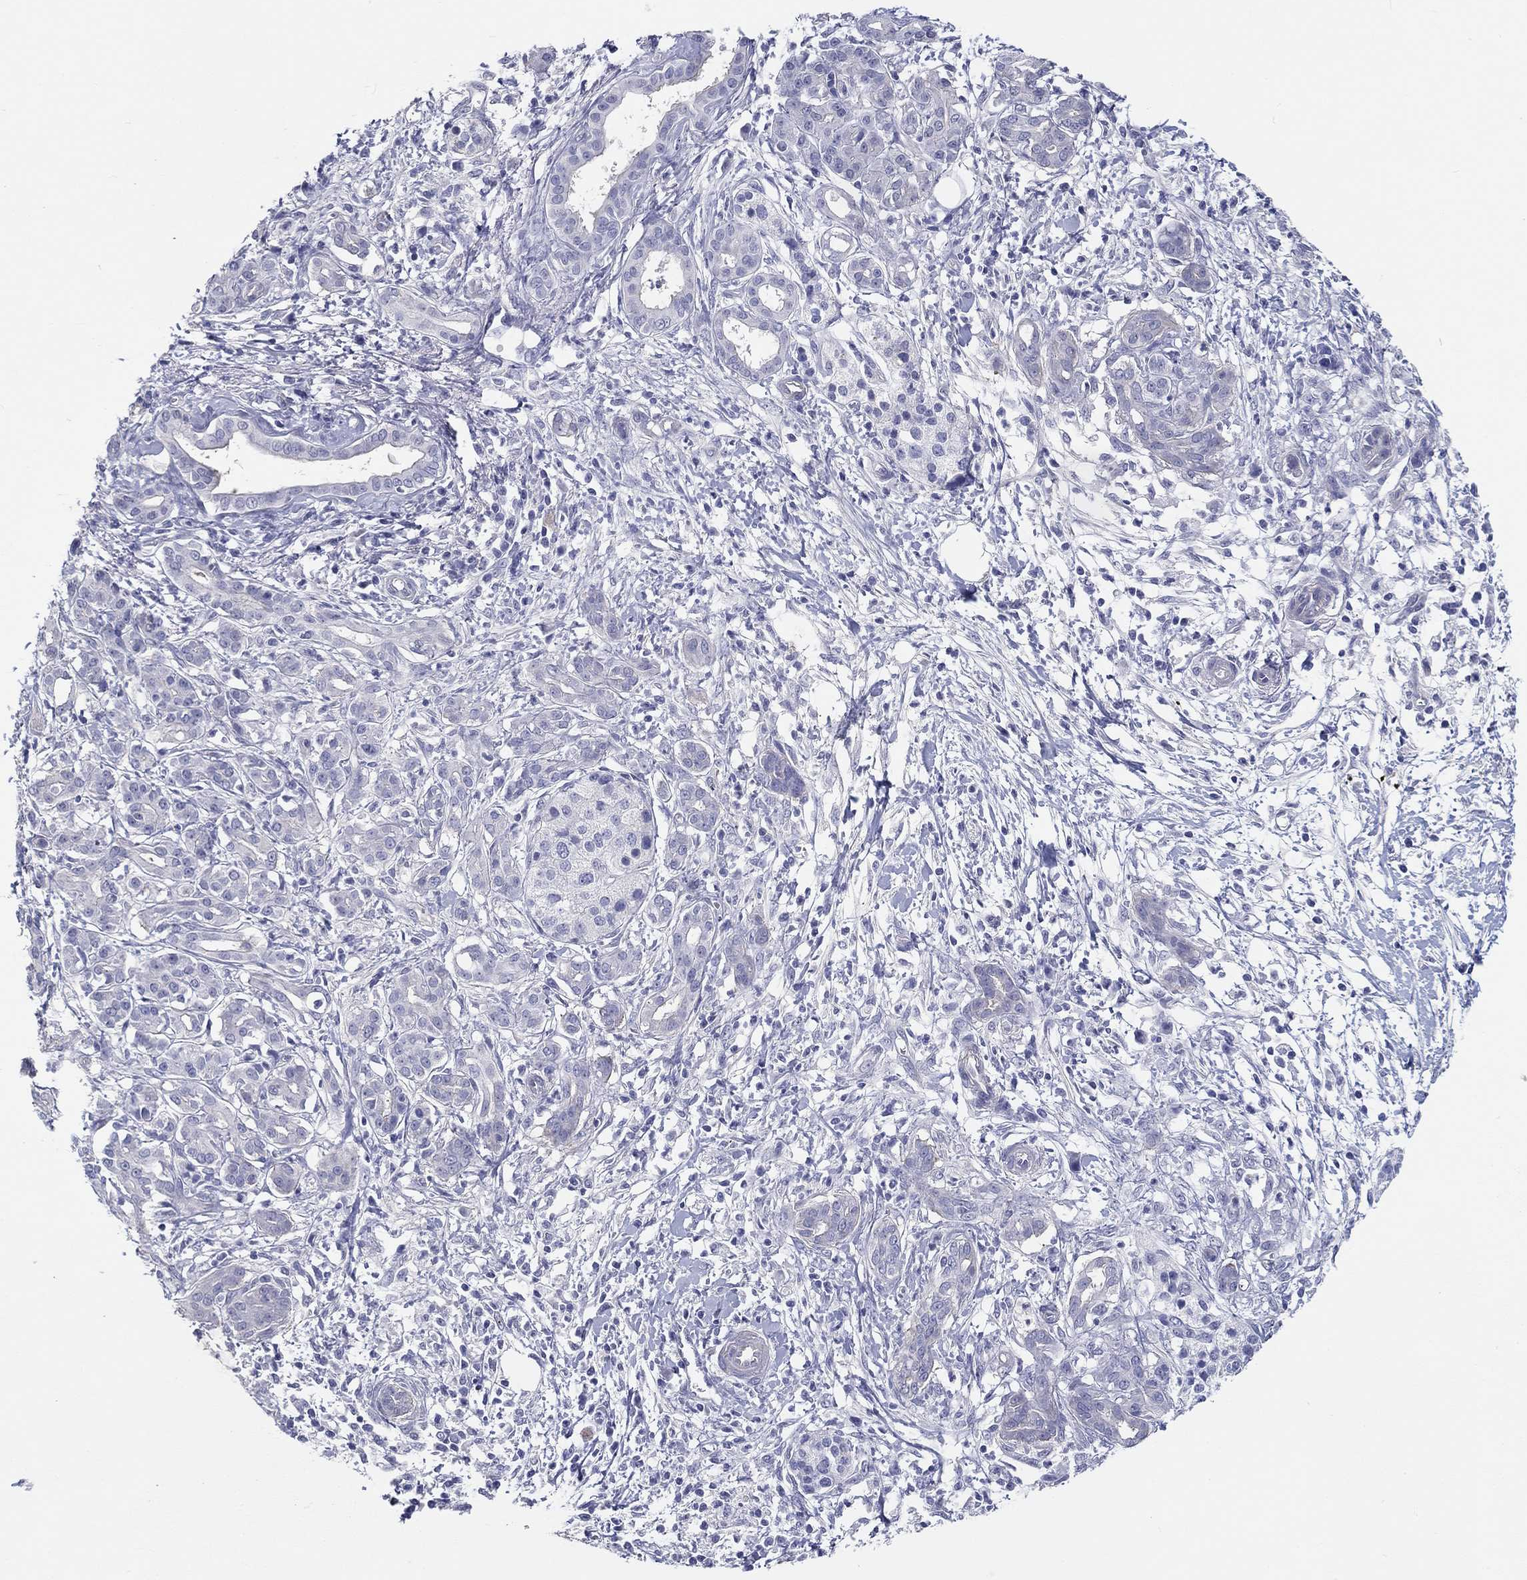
{"staining": {"intensity": "negative", "quantity": "none", "location": "none"}, "tissue": "pancreatic cancer", "cell_type": "Tumor cells", "image_type": "cancer", "snomed": [{"axis": "morphology", "description": "Adenocarcinoma, NOS"}, {"axis": "topography", "description": "Pancreas"}], "caption": "High magnification brightfield microscopy of pancreatic cancer stained with DAB (3,3'-diaminobenzidine) (brown) and counterstained with hematoxylin (blue): tumor cells show no significant staining.", "gene": "CRYGD", "patient": {"sex": "male", "age": 72}}